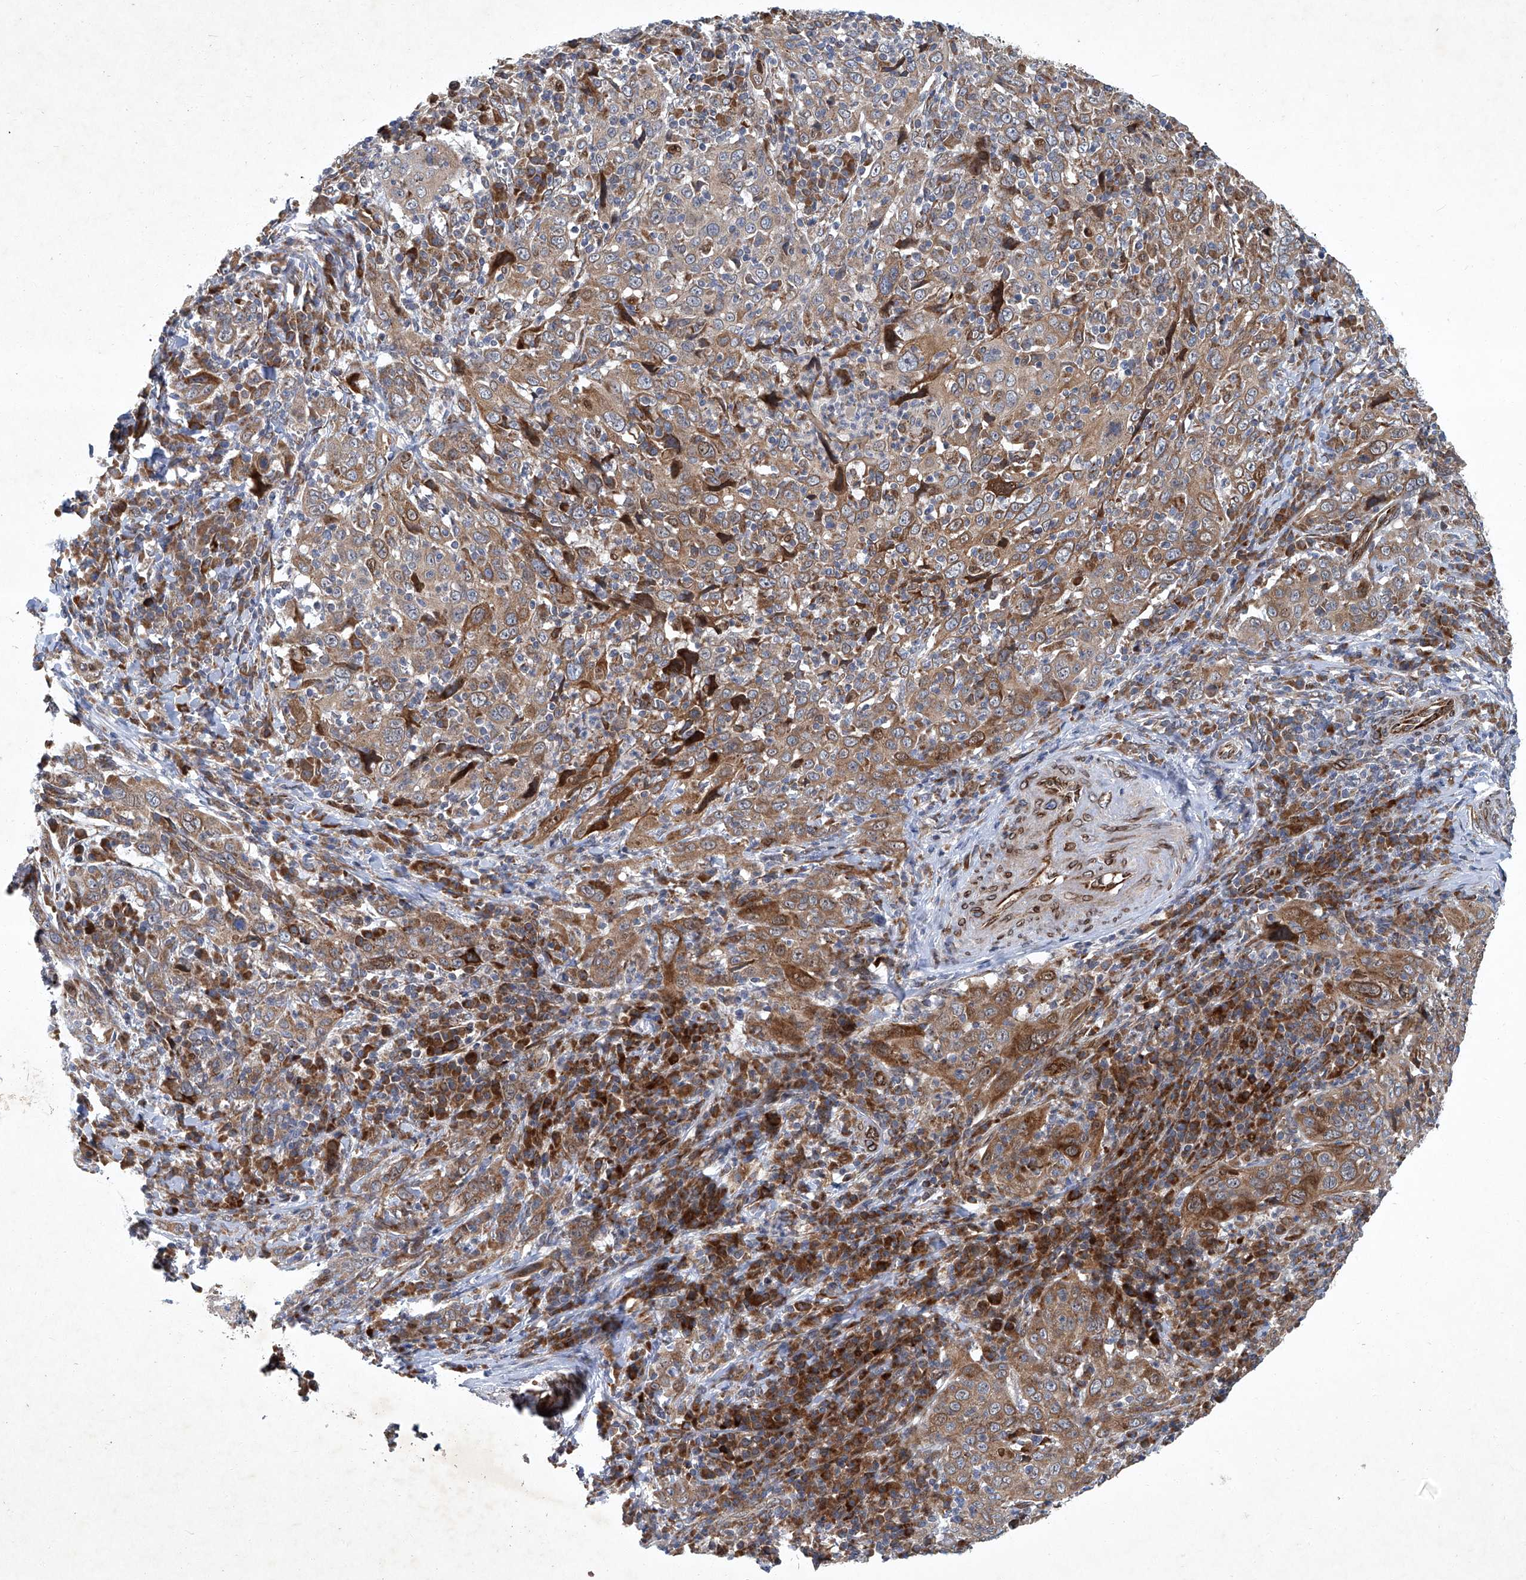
{"staining": {"intensity": "moderate", "quantity": "25%-75%", "location": "cytoplasmic/membranous"}, "tissue": "cervical cancer", "cell_type": "Tumor cells", "image_type": "cancer", "snomed": [{"axis": "morphology", "description": "Squamous cell carcinoma, NOS"}, {"axis": "topography", "description": "Cervix"}], "caption": "DAB (3,3'-diaminobenzidine) immunohistochemical staining of cervical cancer shows moderate cytoplasmic/membranous protein staining in approximately 25%-75% of tumor cells.", "gene": "GPR132", "patient": {"sex": "female", "age": 46}}